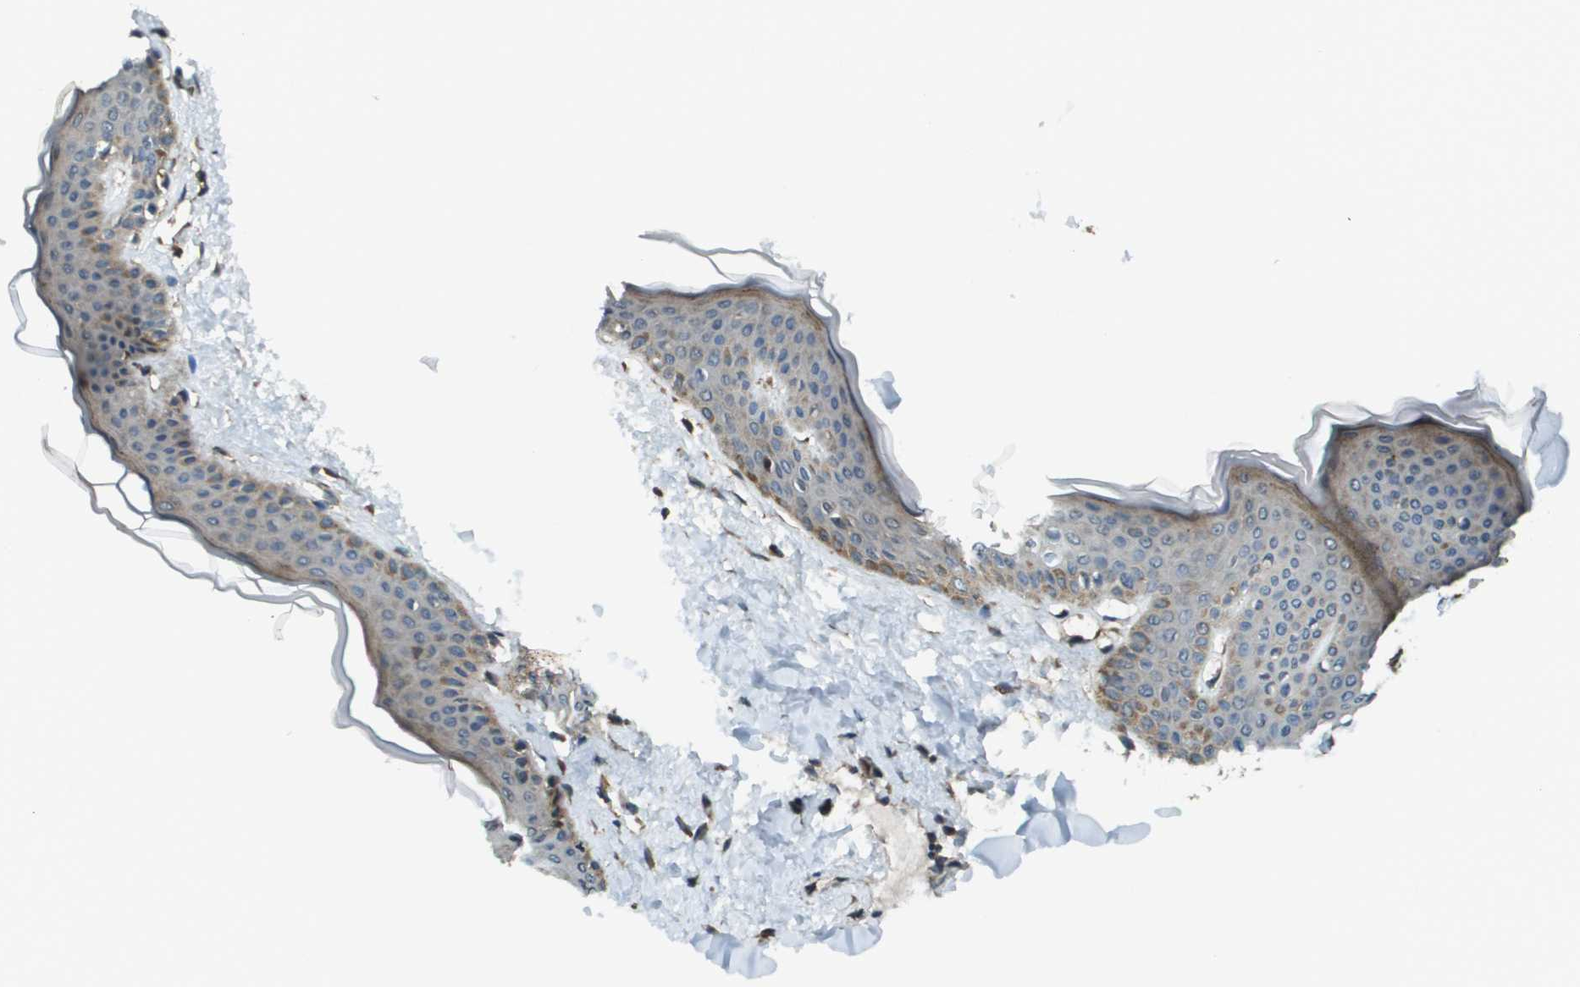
{"staining": {"intensity": "moderate", "quantity": ">75%", "location": "cytoplasmic/membranous"}, "tissue": "skin", "cell_type": "Fibroblasts", "image_type": "normal", "snomed": [{"axis": "morphology", "description": "Normal tissue, NOS"}, {"axis": "topography", "description": "Skin"}], "caption": "Protein expression analysis of unremarkable skin reveals moderate cytoplasmic/membranous expression in approximately >75% of fibroblasts. The protein is shown in brown color, while the nuclei are stained blue.", "gene": "PLPBP", "patient": {"sex": "female", "age": 17}}